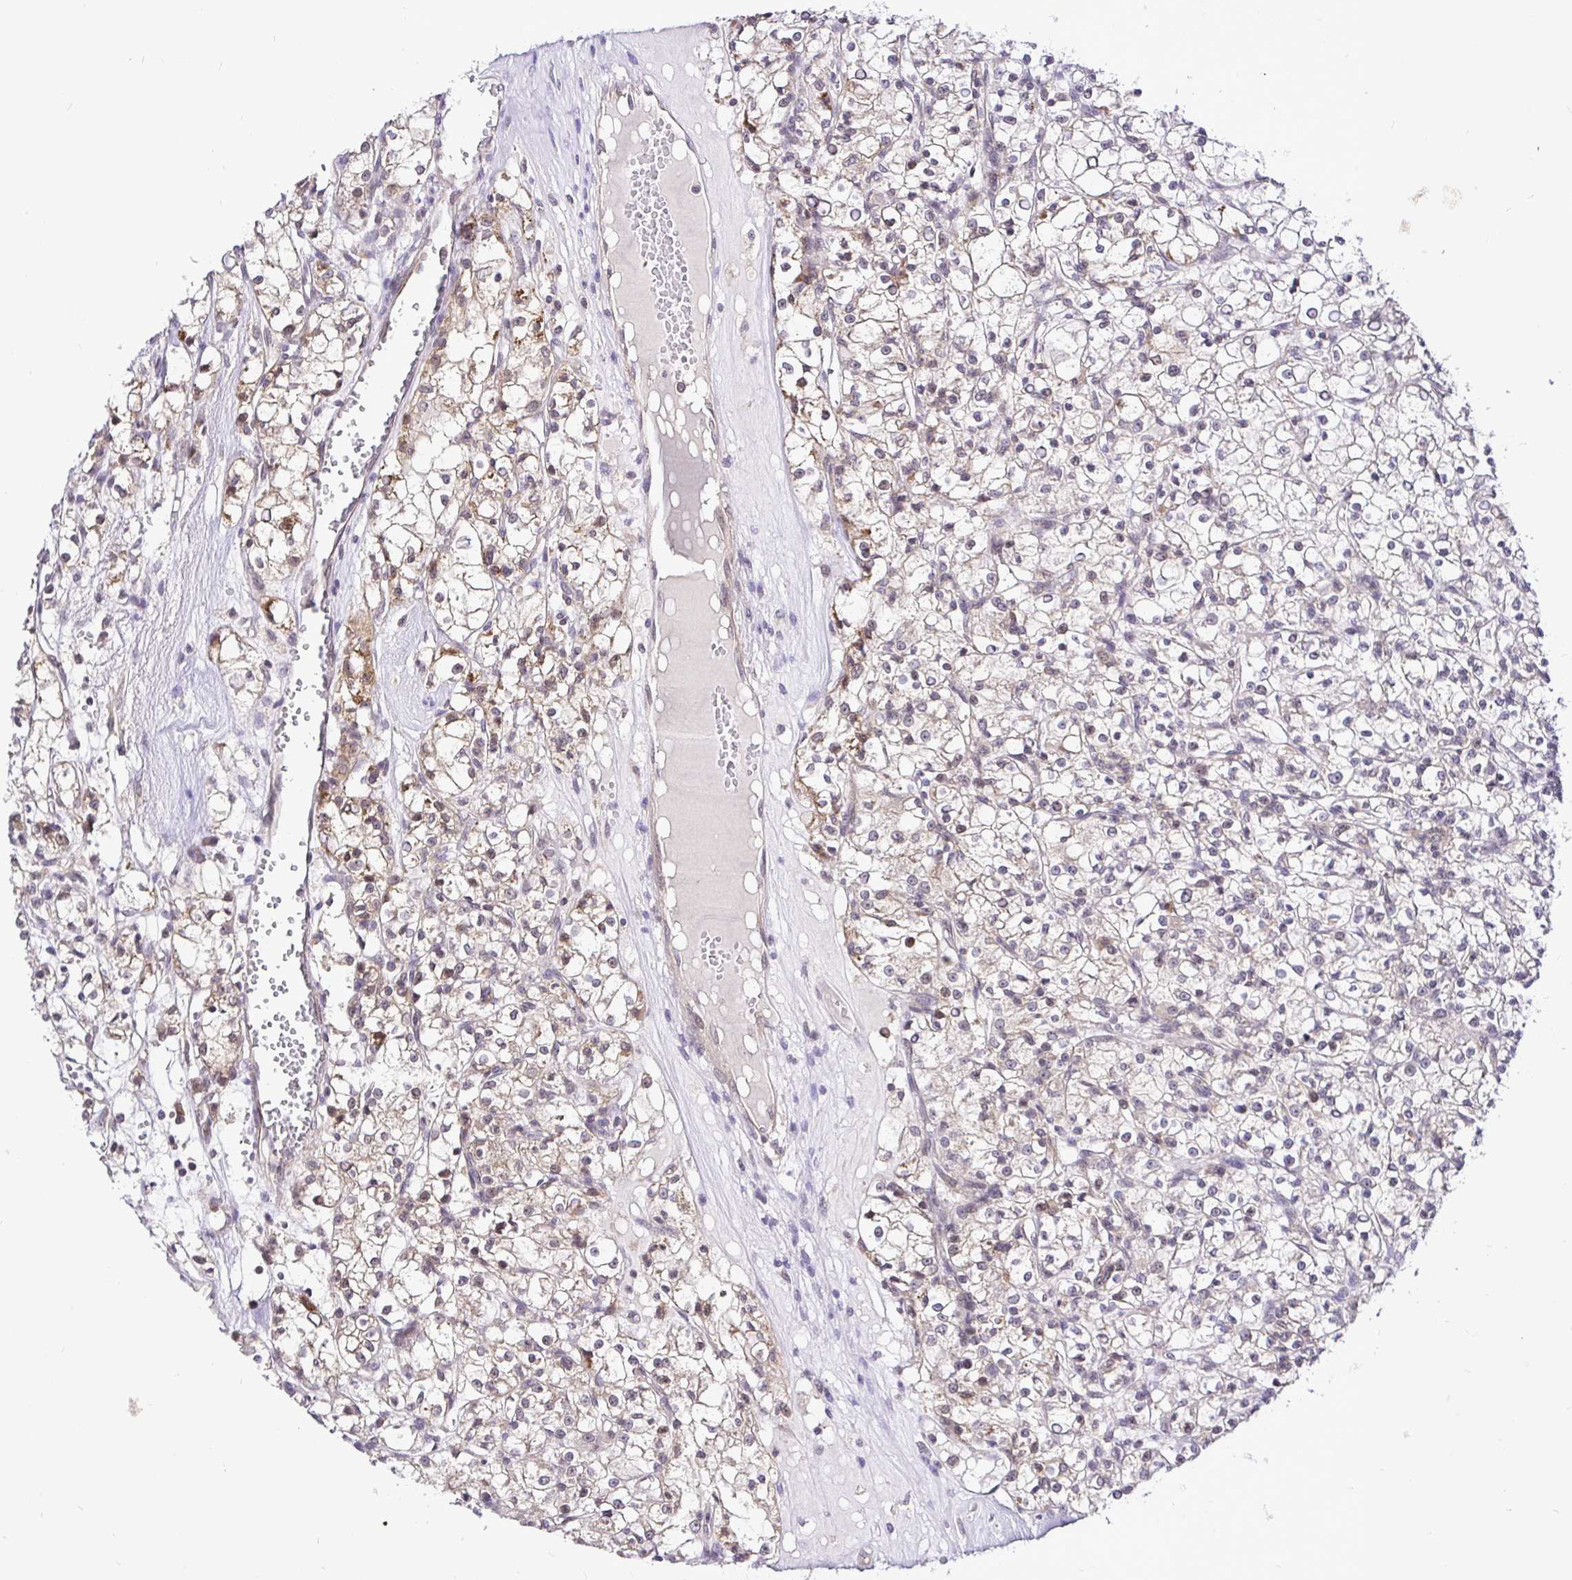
{"staining": {"intensity": "weak", "quantity": "<25%", "location": "cytoplasmic/membranous"}, "tissue": "renal cancer", "cell_type": "Tumor cells", "image_type": "cancer", "snomed": [{"axis": "morphology", "description": "Adenocarcinoma, NOS"}, {"axis": "topography", "description": "Kidney"}], "caption": "DAB immunohistochemical staining of human renal cancer (adenocarcinoma) exhibits no significant expression in tumor cells.", "gene": "UBE2M", "patient": {"sex": "female", "age": 59}}